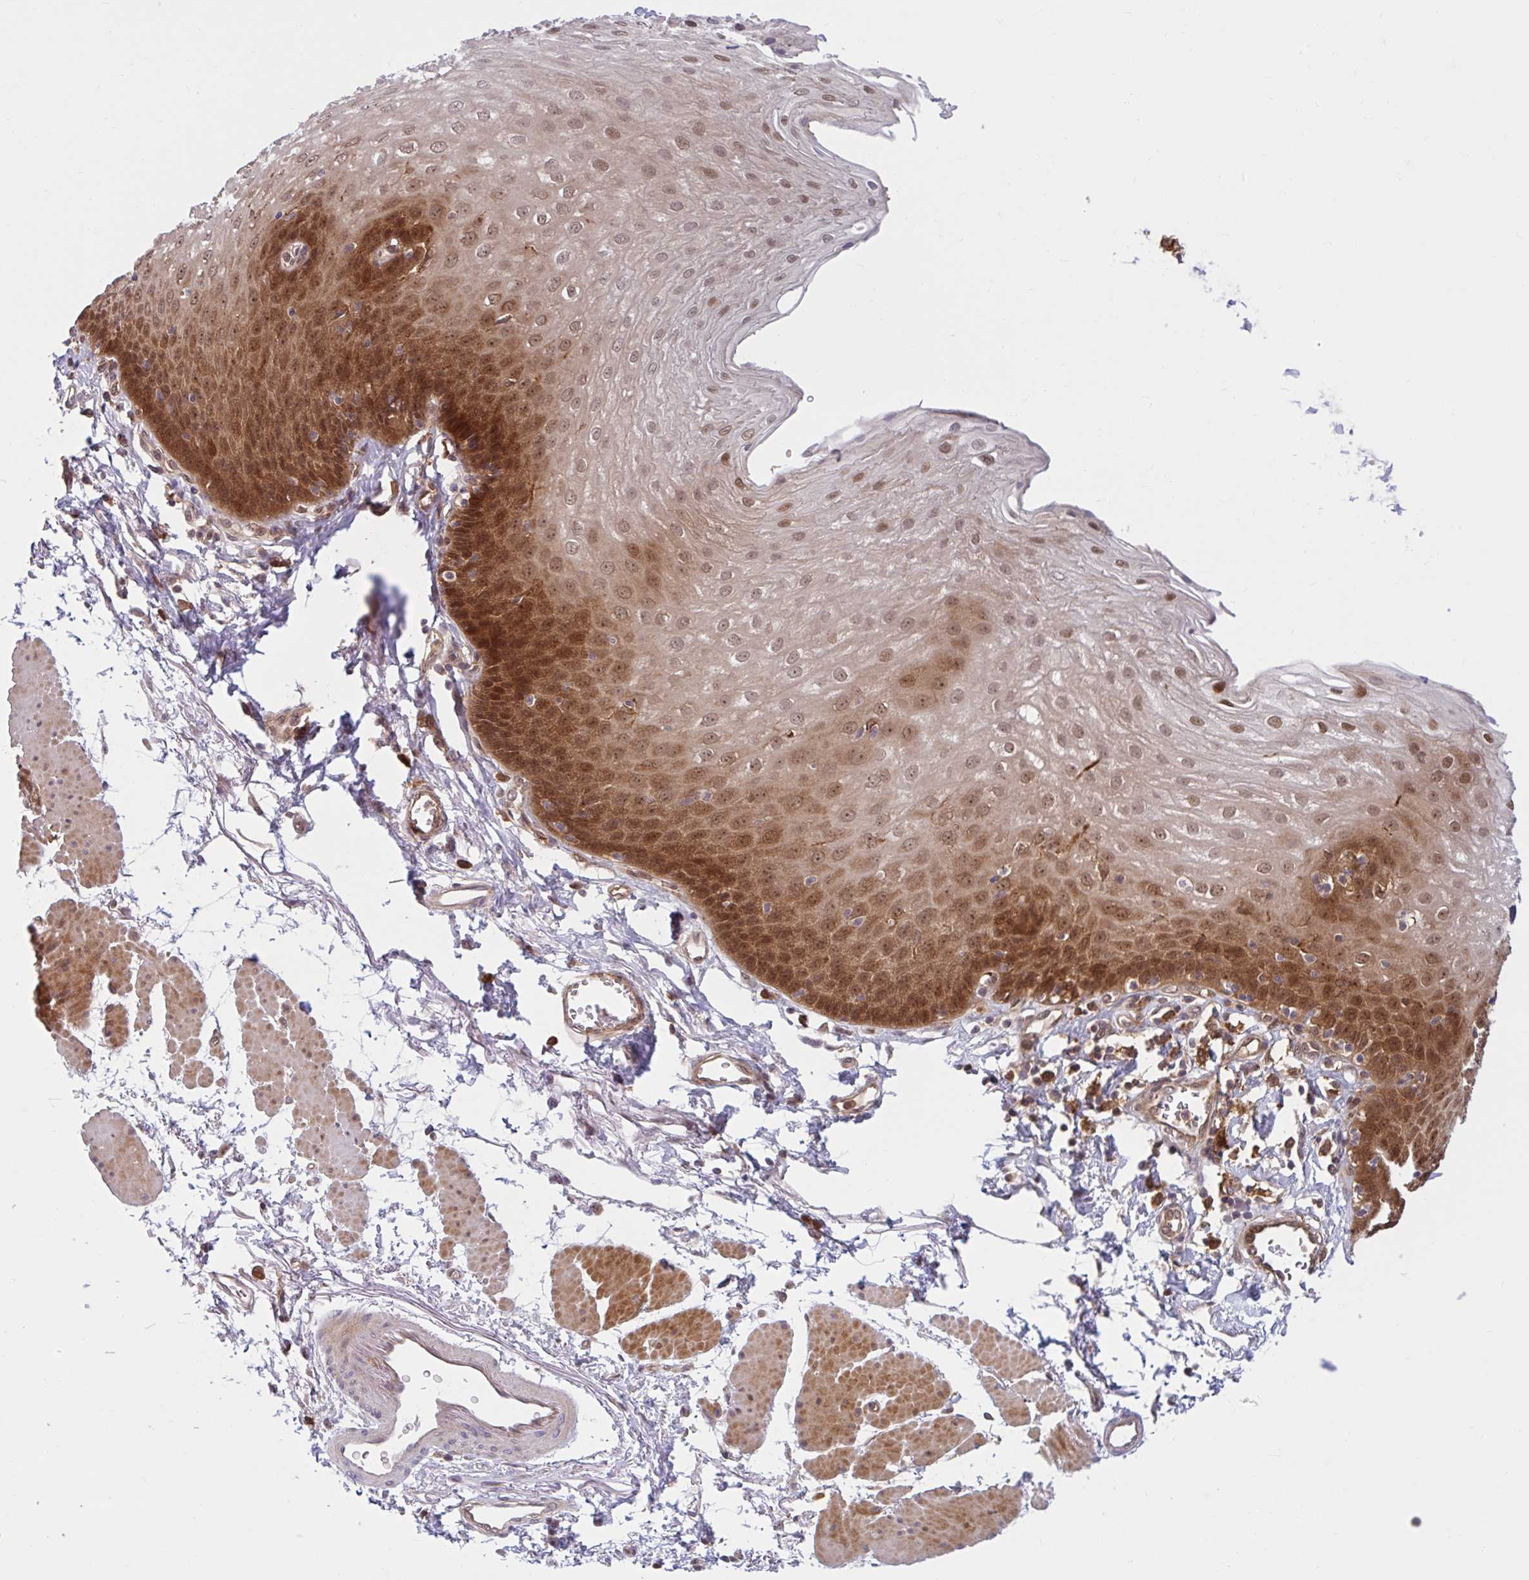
{"staining": {"intensity": "strong", "quantity": "25%-75%", "location": "cytoplasmic/membranous,nuclear"}, "tissue": "esophagus", "cell_type": "Squamous epithelial cells", "image_type": "normal", "snomed": [{"axis": "morphology", "description": "Normal tissue, NOS"}, {"axis": "topography", "description": "Esophagus"}], "caption": "Squamous epithelial cells show high levels of strong cytoplasmic/membranous,nuclear staining in approximately 25%-75% of cells in normal esophagus.", "gene": "HMBS", "patient": {"sex": "female", "age": 81}}